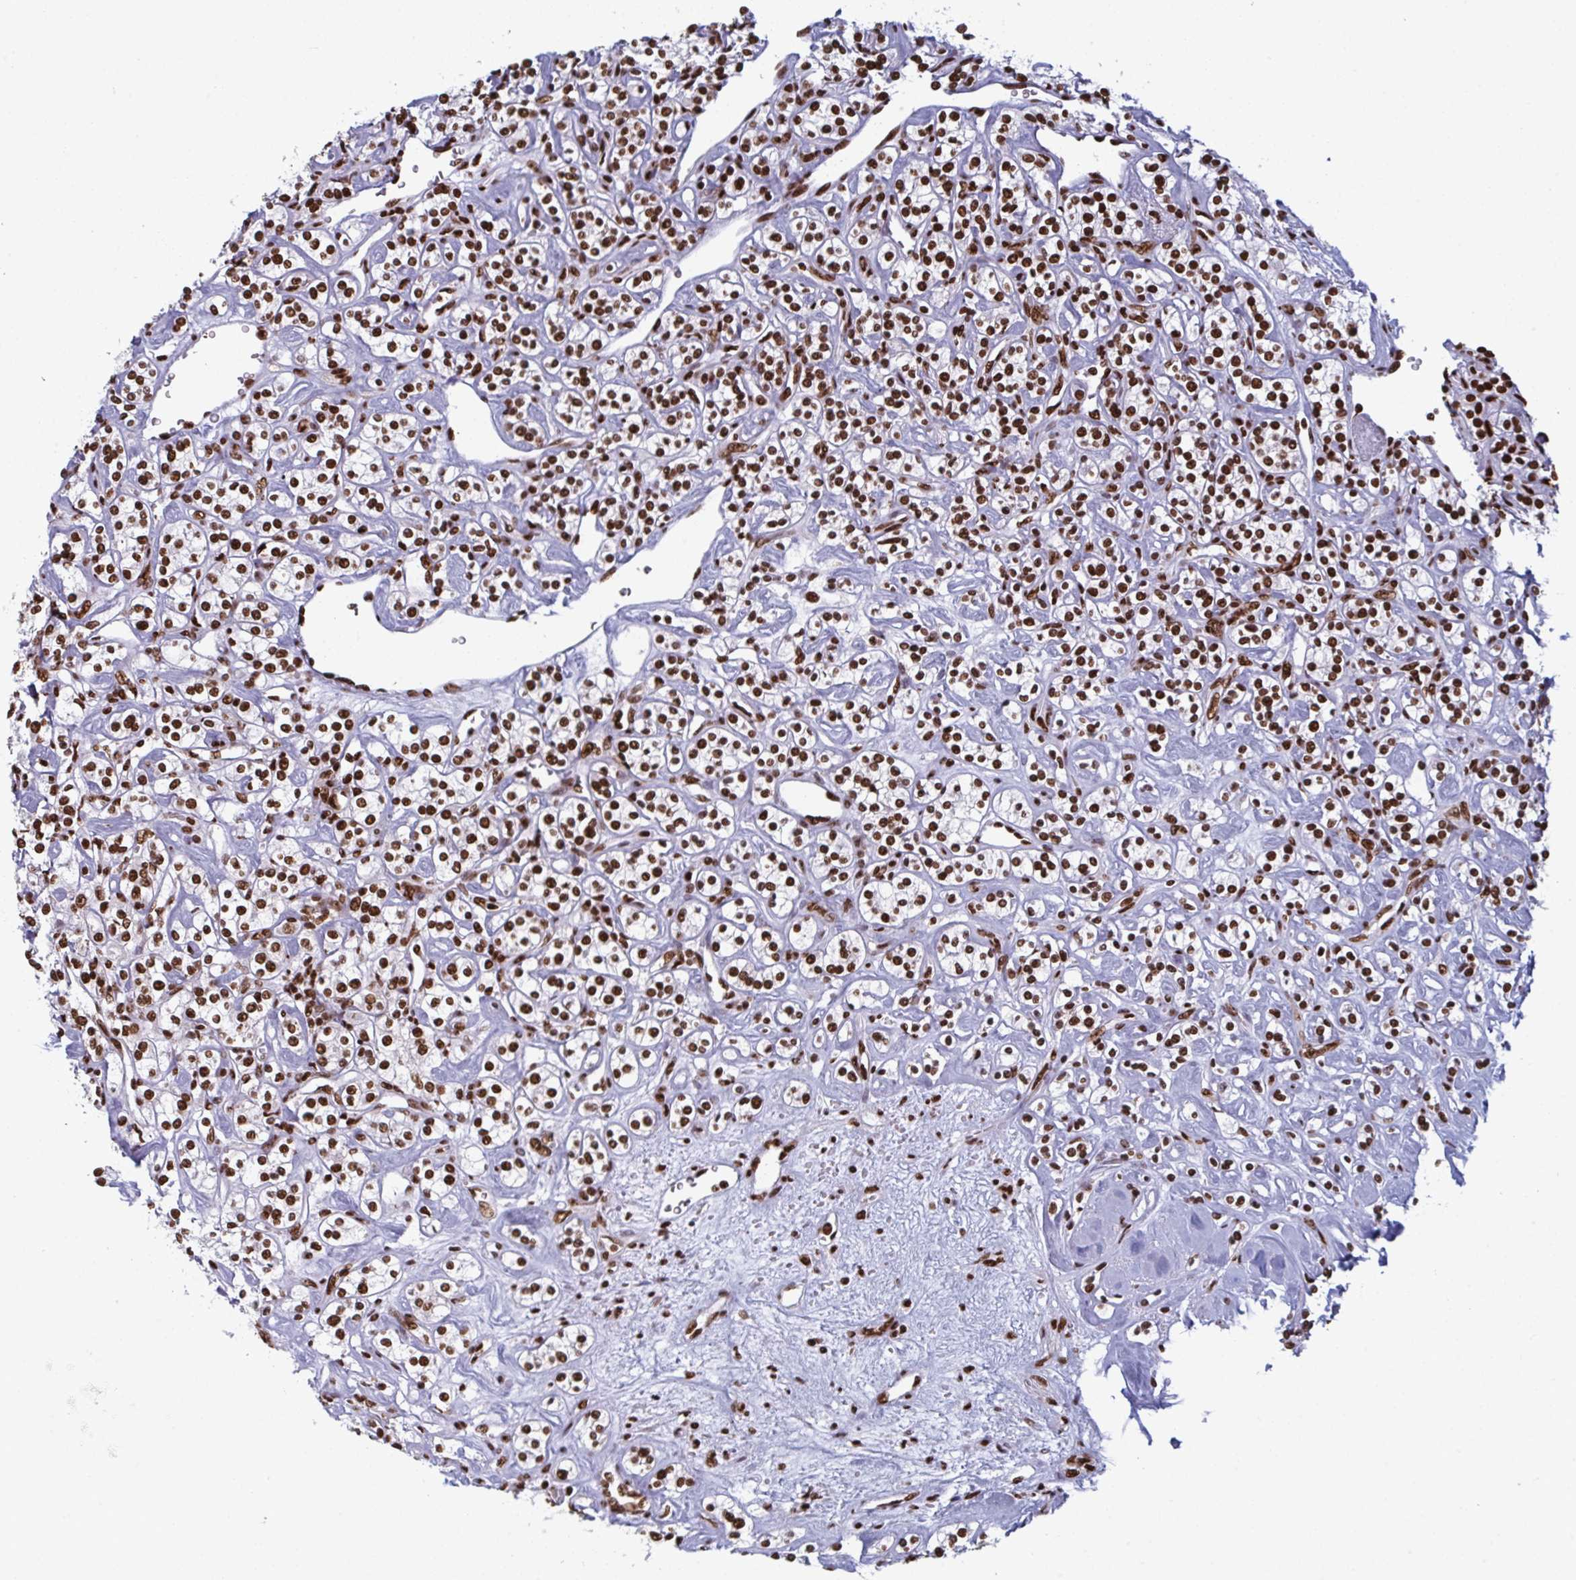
{"staining": {"intensity": "strong", "quantity": ">75%", "location": "nuclear"}, "tissue": "renal cancer", "cell_type": "Tumor cells", "image_type": "cancer", "snomed": [{"axis": "morphology", "description": "Adenocarcinoma, NOS"}, {"axis": "topography", "description": "Kidney"}], "caption": "The immunohistochemical stain labels strong nuclear expression in tumor cells of renal adenocarcinoma tissue.", "gene": "GAR1", "patient": {"sex": "male", "age": 77}}